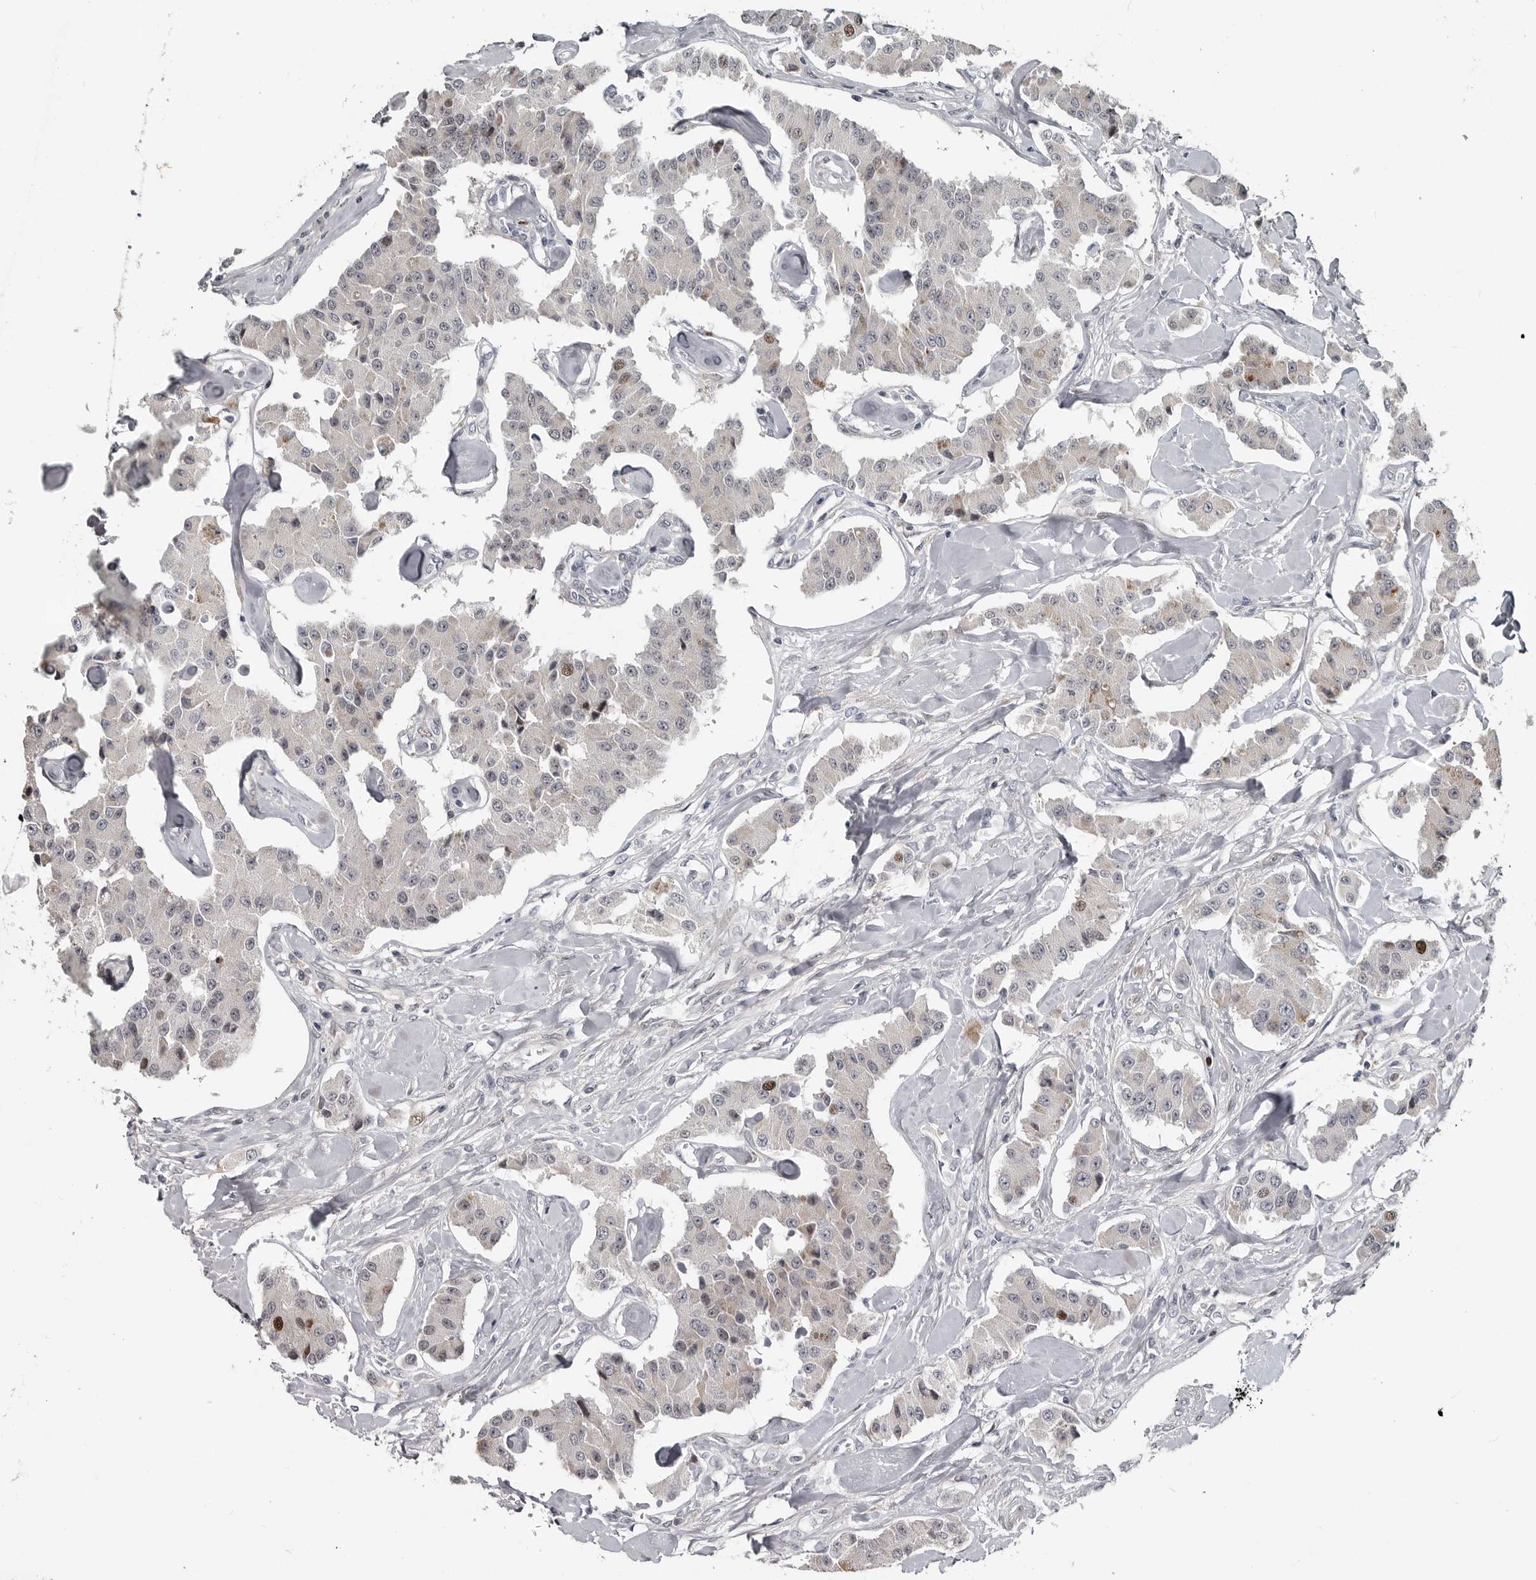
{"staining": {"intensity": "negative", "quantity": "none", "location": "none"}, "tissue": "carcinoid", "cell_type": "Tumor cells", "image_type": "cancer", "snomed": [{"axis": "morphology", "description": "Carcinoid, malignant, NOS"}, {"axis": "topography", "description": "Pancreas"}], "caption": "Tumor cells are negative for protein expression in human carcinoid.", "gene": "ZNF277", "patient": {"sex": "male", "age": 41}}